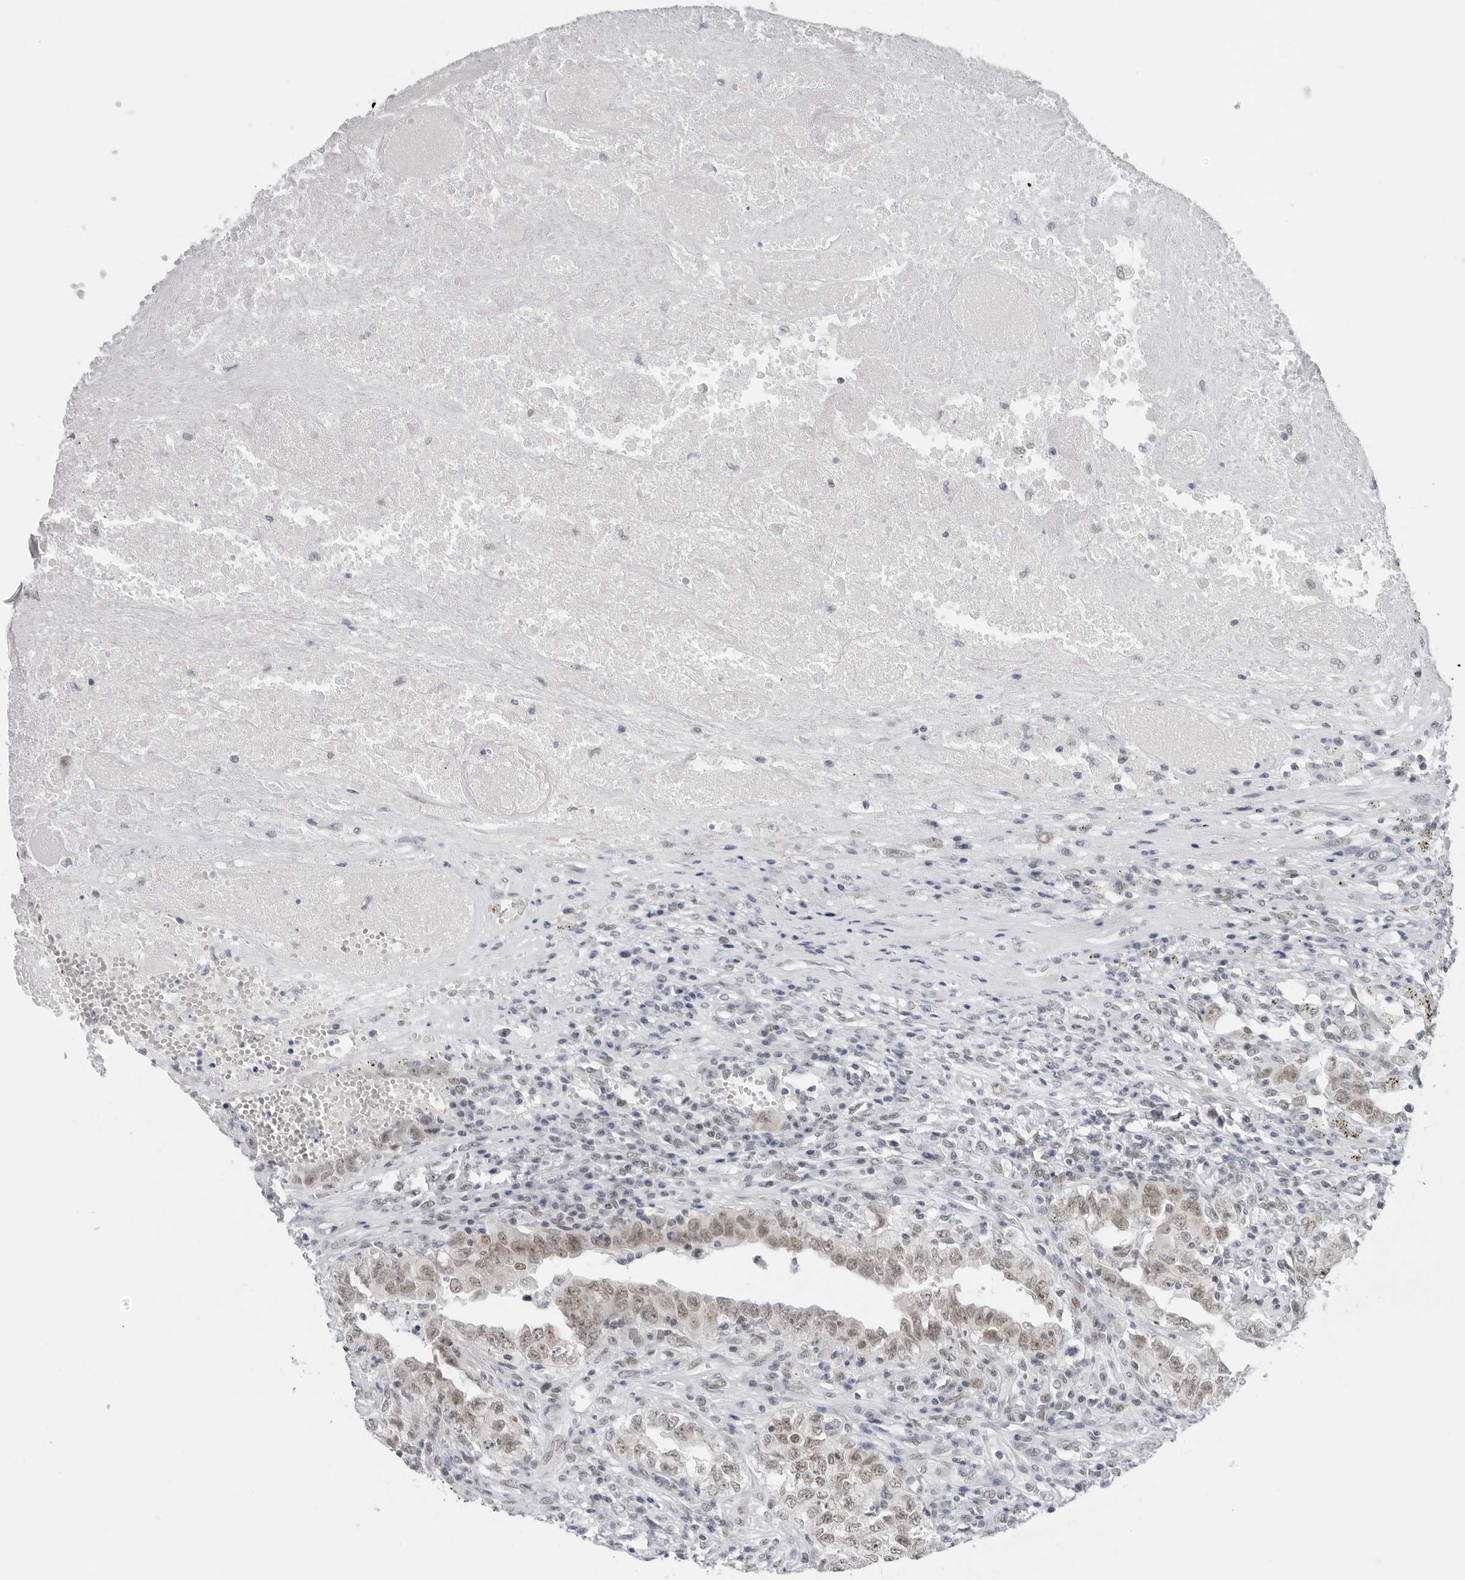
{"staining": {"intensity": "weak", "quantity": ">75%", "location": "nuclear"}, "tissue": "testis cancer", "cell_type": "Tumor cells", "image_type": "cancer", "snomed": [{"axis": "morphology", "description": "Carcinoma, Embryonal, NOS"}, {"axis": "topography", "description": "Testis"}], "caption": "There is low levels of weak nuclear positivity in tumor cells of testis cancer, as demonstrated by immunohistochemical staining (brown color).", "gene": "FOXK2", "patient": {"sex": "male", "age": 26}}